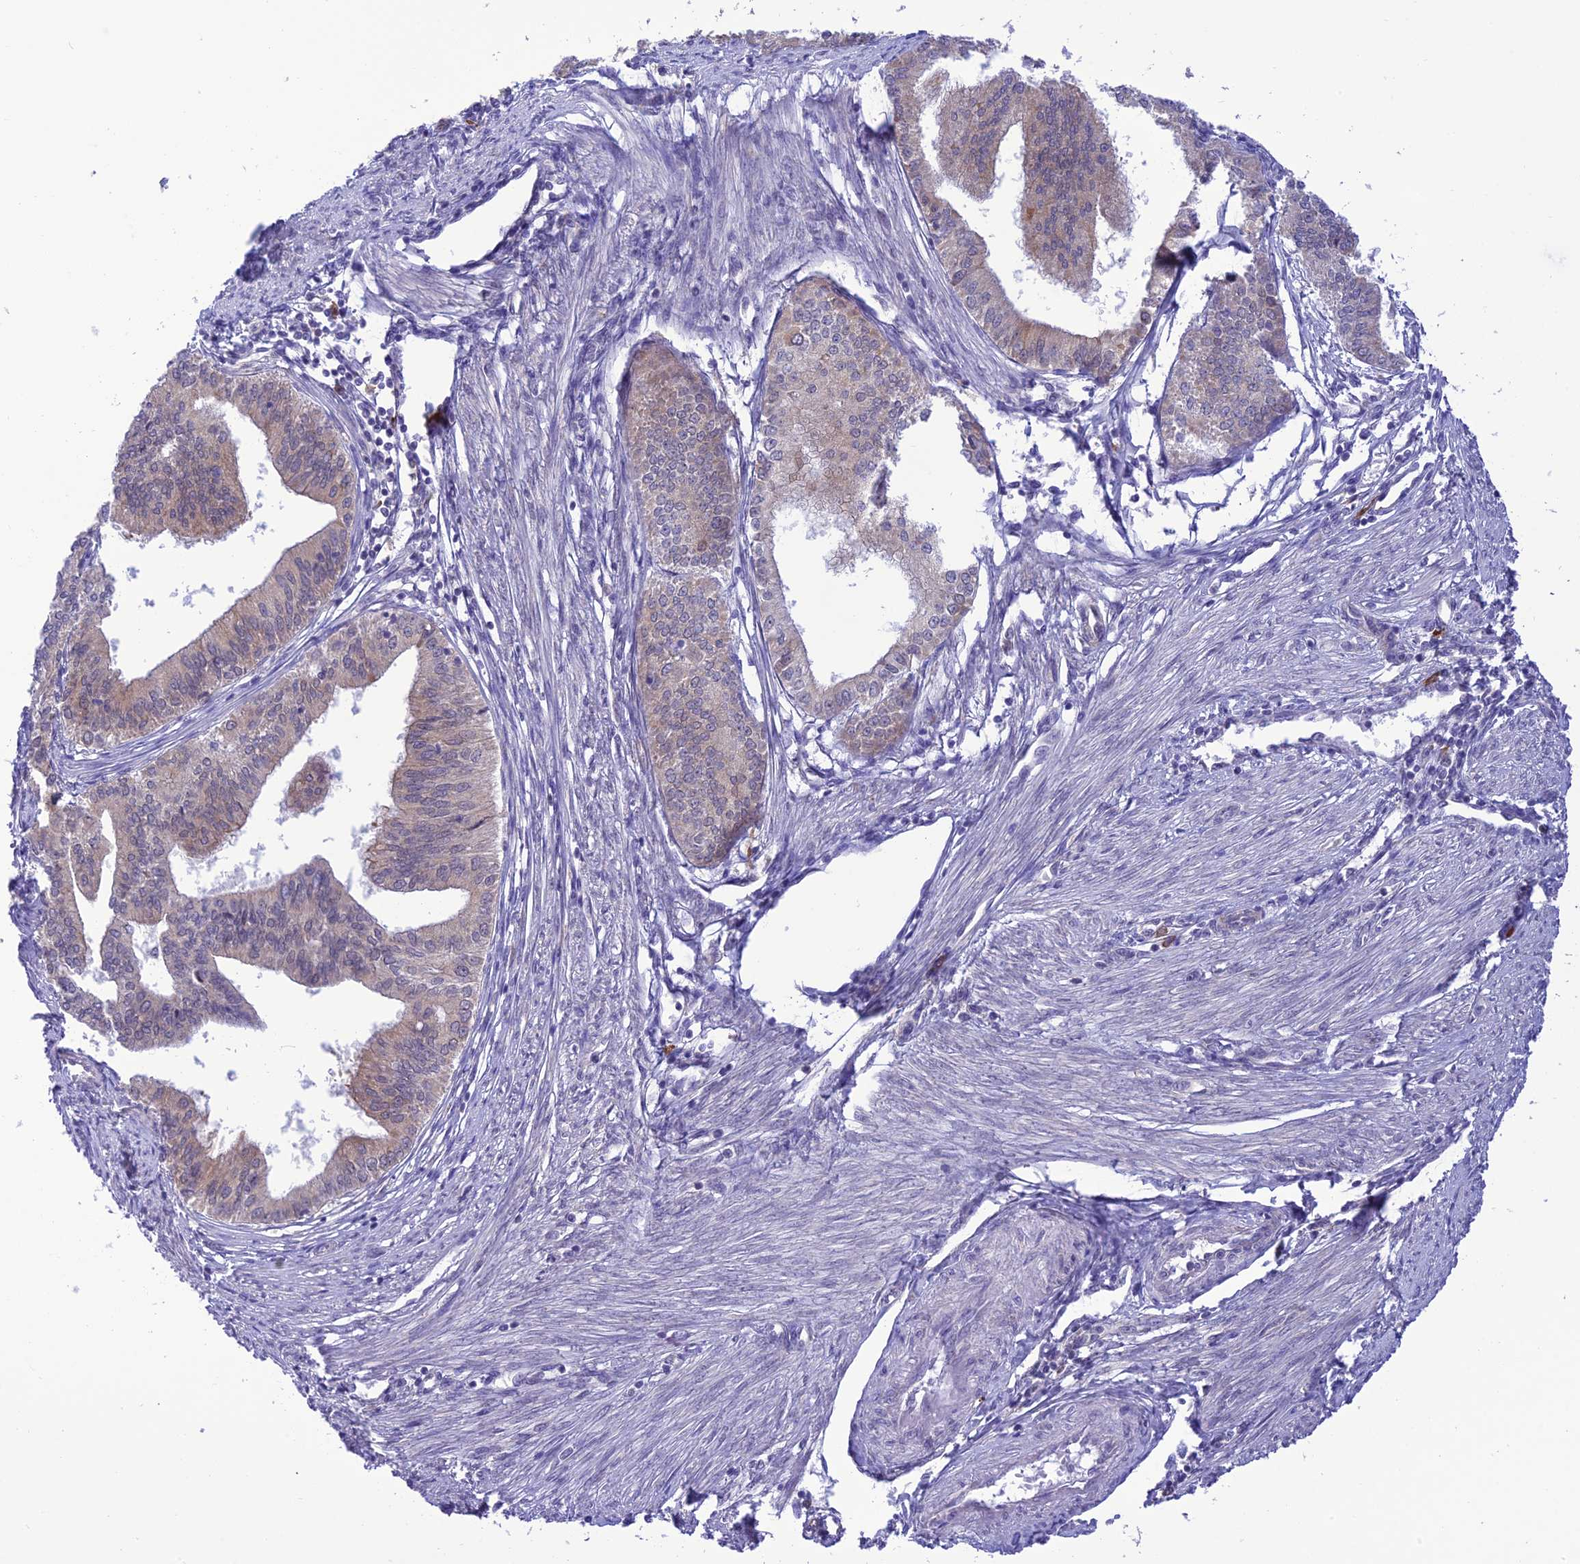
{"staining": {"intensity": "negative", "quantity": "none", "location": "none"}, "tissue": "endometrial cancer", "cell_type": "Tumor cells", "image_type": "cancer", "snomed": [{"axis": "morphology", "description": "Adenocarcinoma, NOS"}, {"axis": "topography", "description": "Endometrium"}], "caption": "Tumor cells are negative for protein expression in human endometrial cancer. (IHC, brightfield microscopy, high magnification).", "gene": "RNF126", "patient": {"sex": "female", "age": 50}}